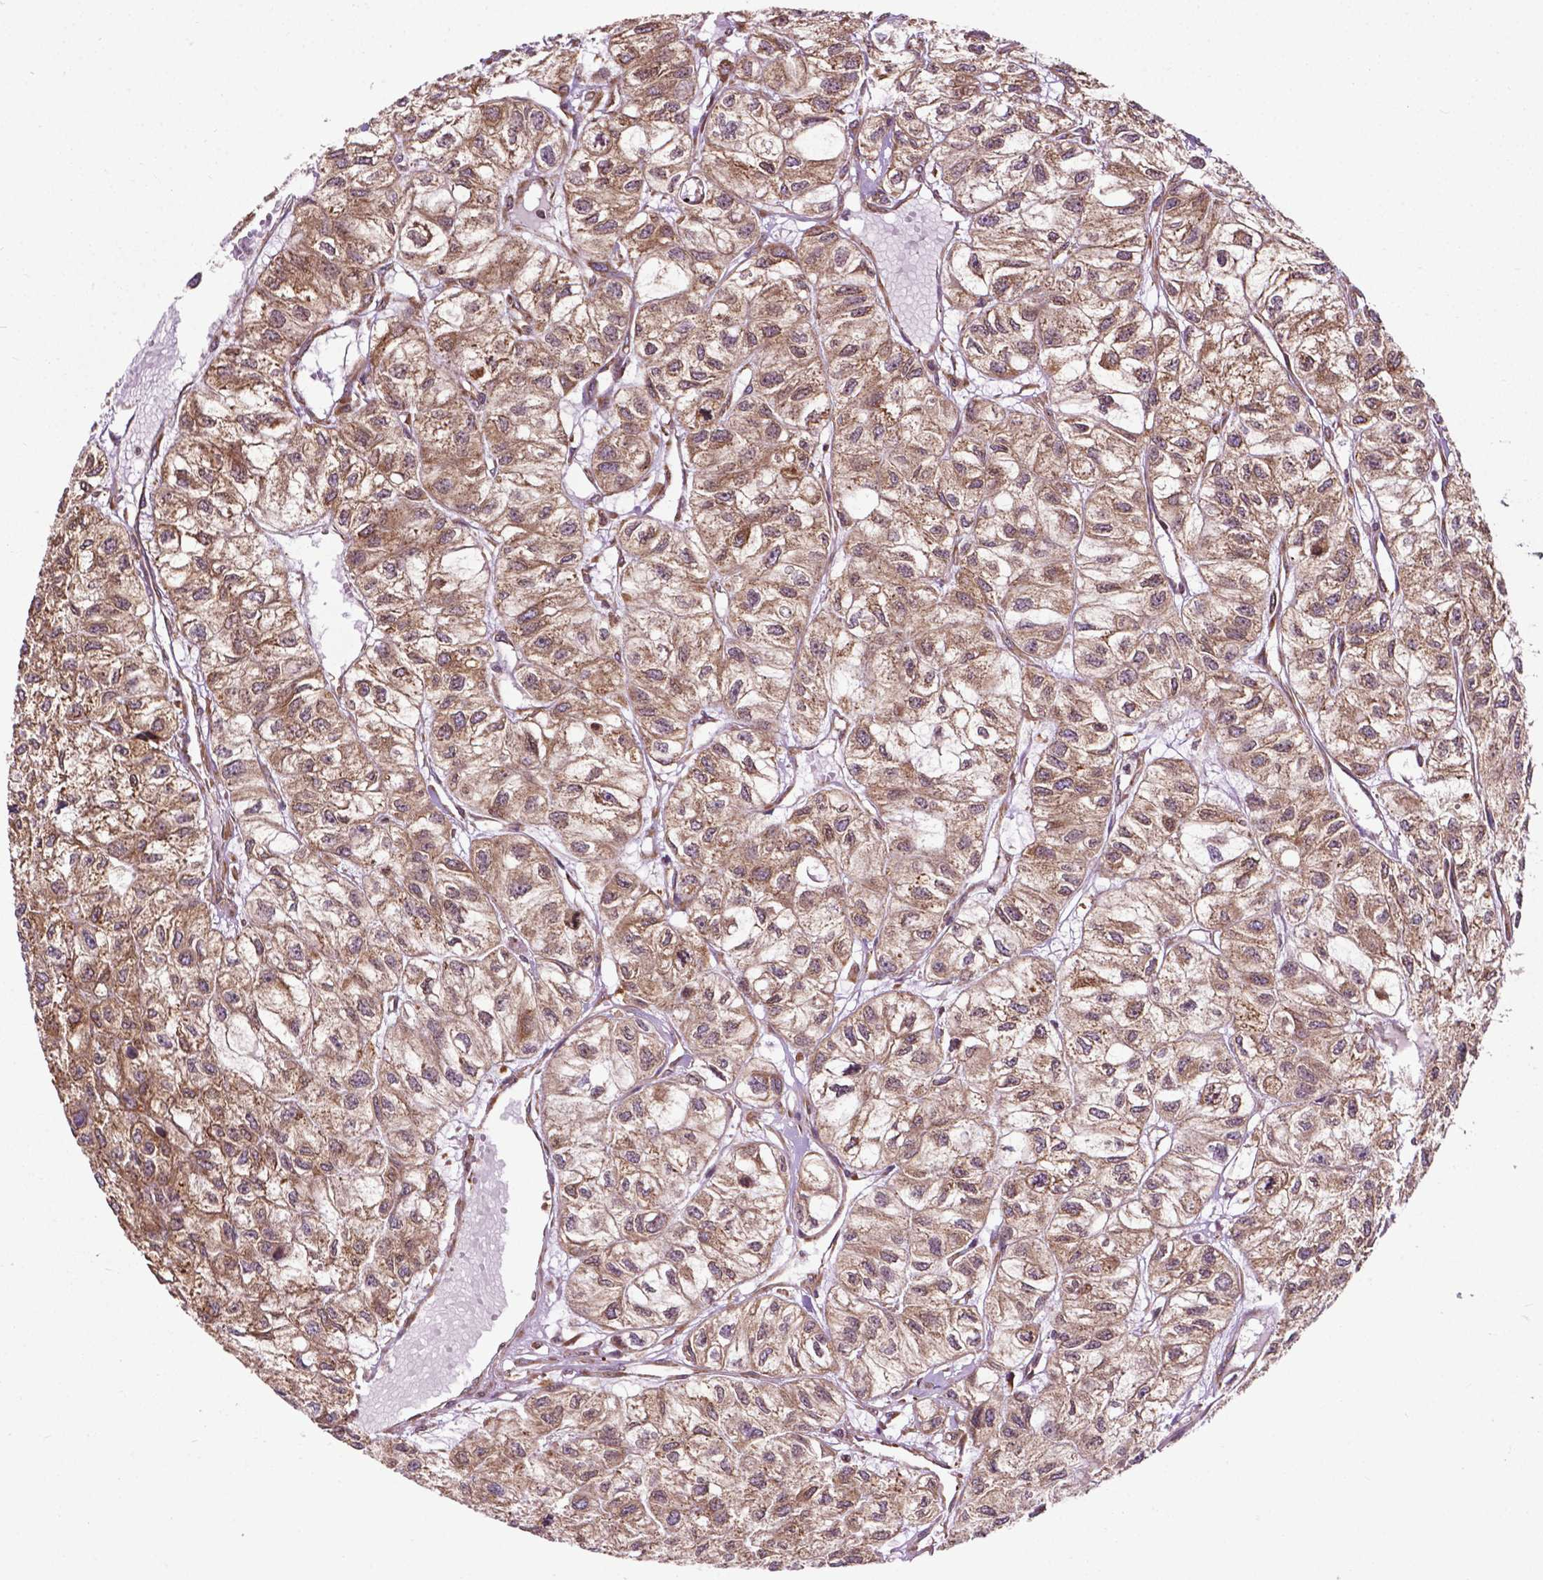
{"staining": {"intensity": "moderate", "quantity": ">75%", "location": "cytoplasmic/membranous,nuclear"}, "tissue": "renal cancer", "cell_type": "Tumor cells", "image_type": "cancer", "snomed": [{"axis": "morphology", "description": "Adenocarcinoma, NOS"}, {"axis": "topography", "description": "Kidney"}], "caption": "Moderate cytoplasmic/membranous and nuclear protein expression is present in about >75% of tumor cells in renal cancer. The staining was performed using DAB (3,3'-diaminobenzidine), with brown indicating positive protein expression. Nuclei are stained blue with hematoxylin.", "gene": "GANAB", "patient": {"sex": "male", "age": 56}}